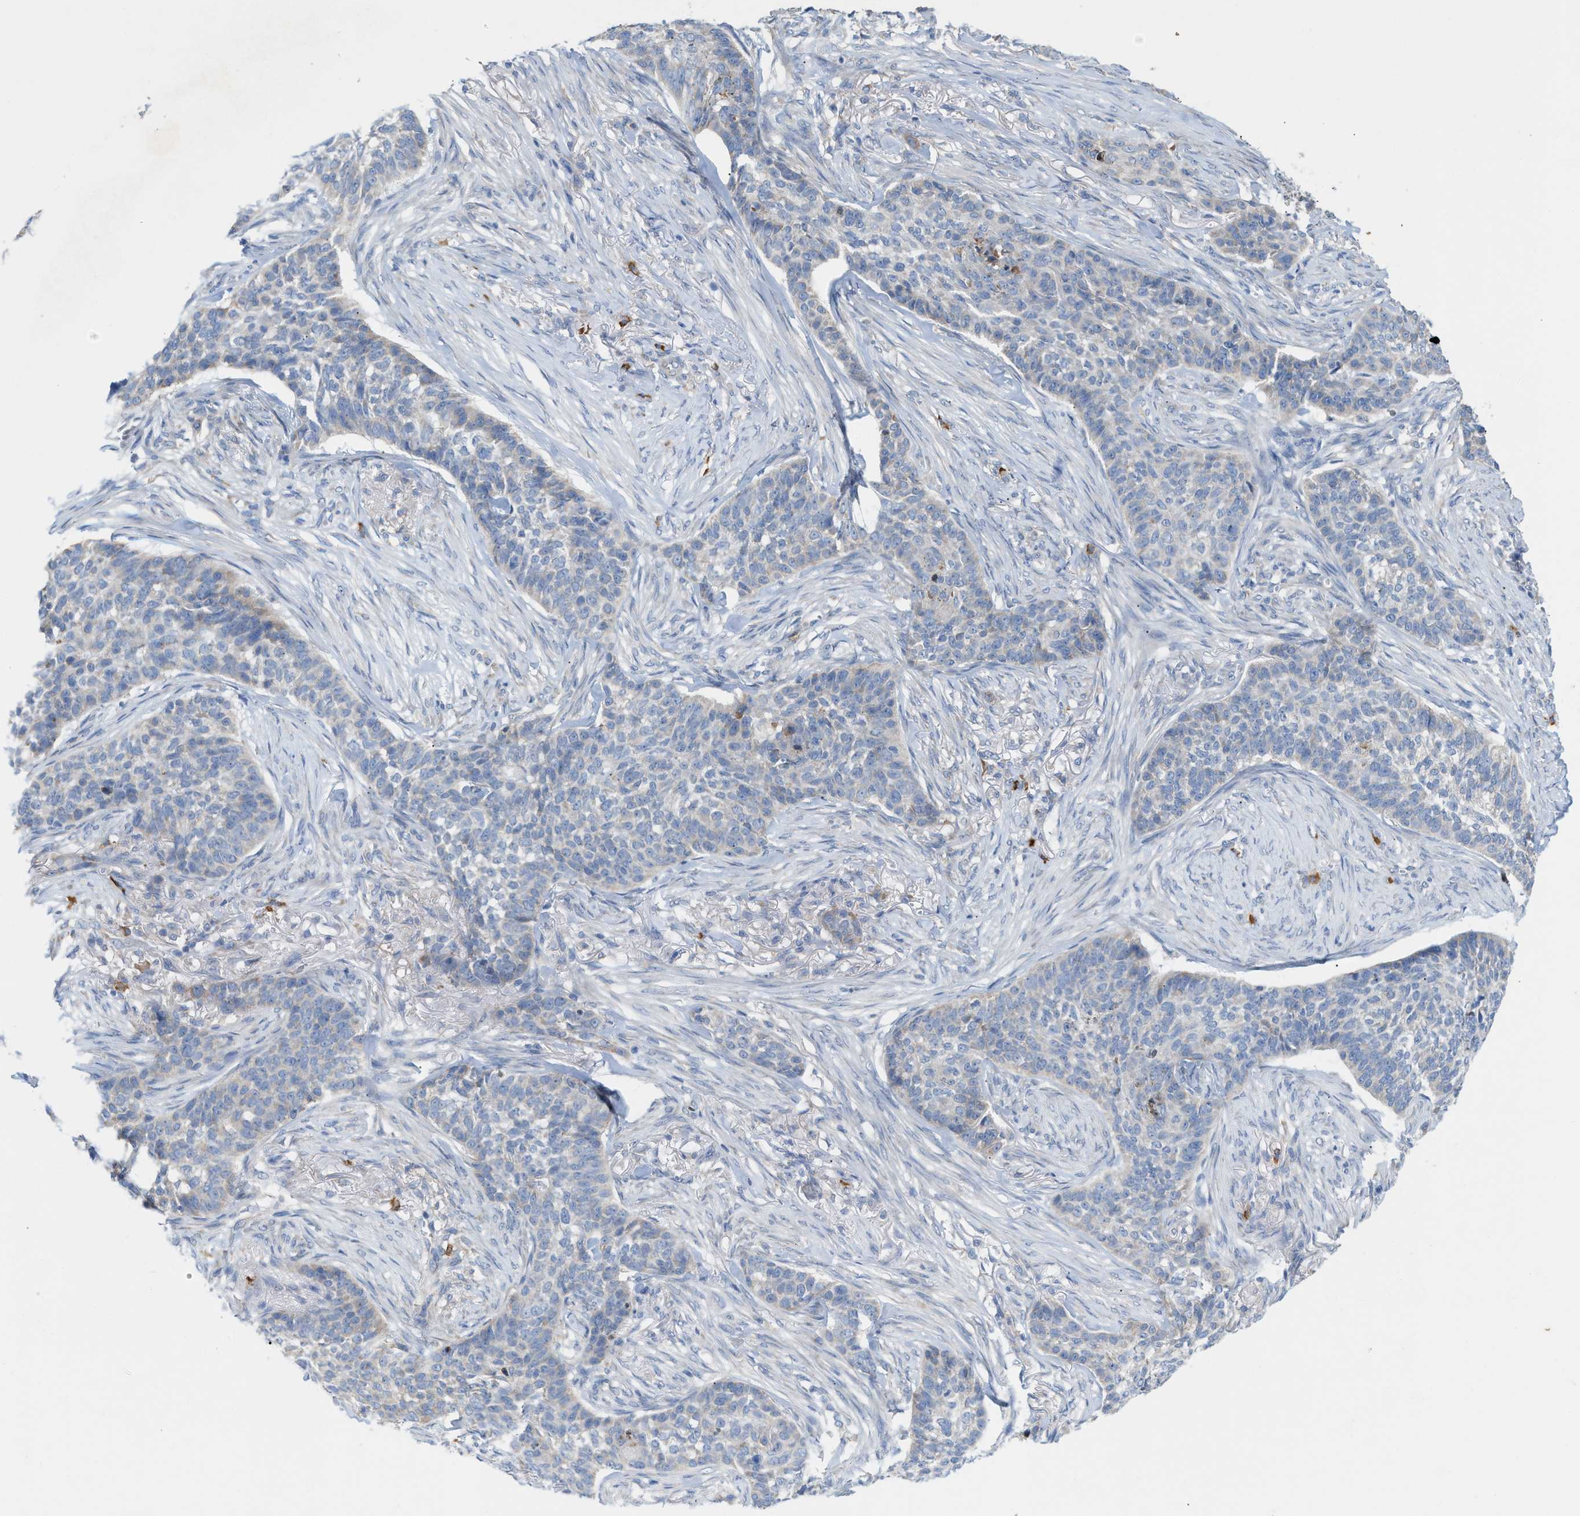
{"staining": {"intensity": "negative", "quantity": "none", "location": "none"}, "tissue": "skin cancer", "cell_type": "Tumor cells", "image_type": "cancer", "snomed": [{"axis": "morphology", "description": "Basal cell carcinoma"}, {"axis": "topography", "description": "Skin"}], "caption": "Human skin basal cell carcinoma stained for a protein using immunohistochemistry displays no positivity in tumor cells.", "gene": "DYNC2I1", "patient": {"sex": "male", "age": 85}}